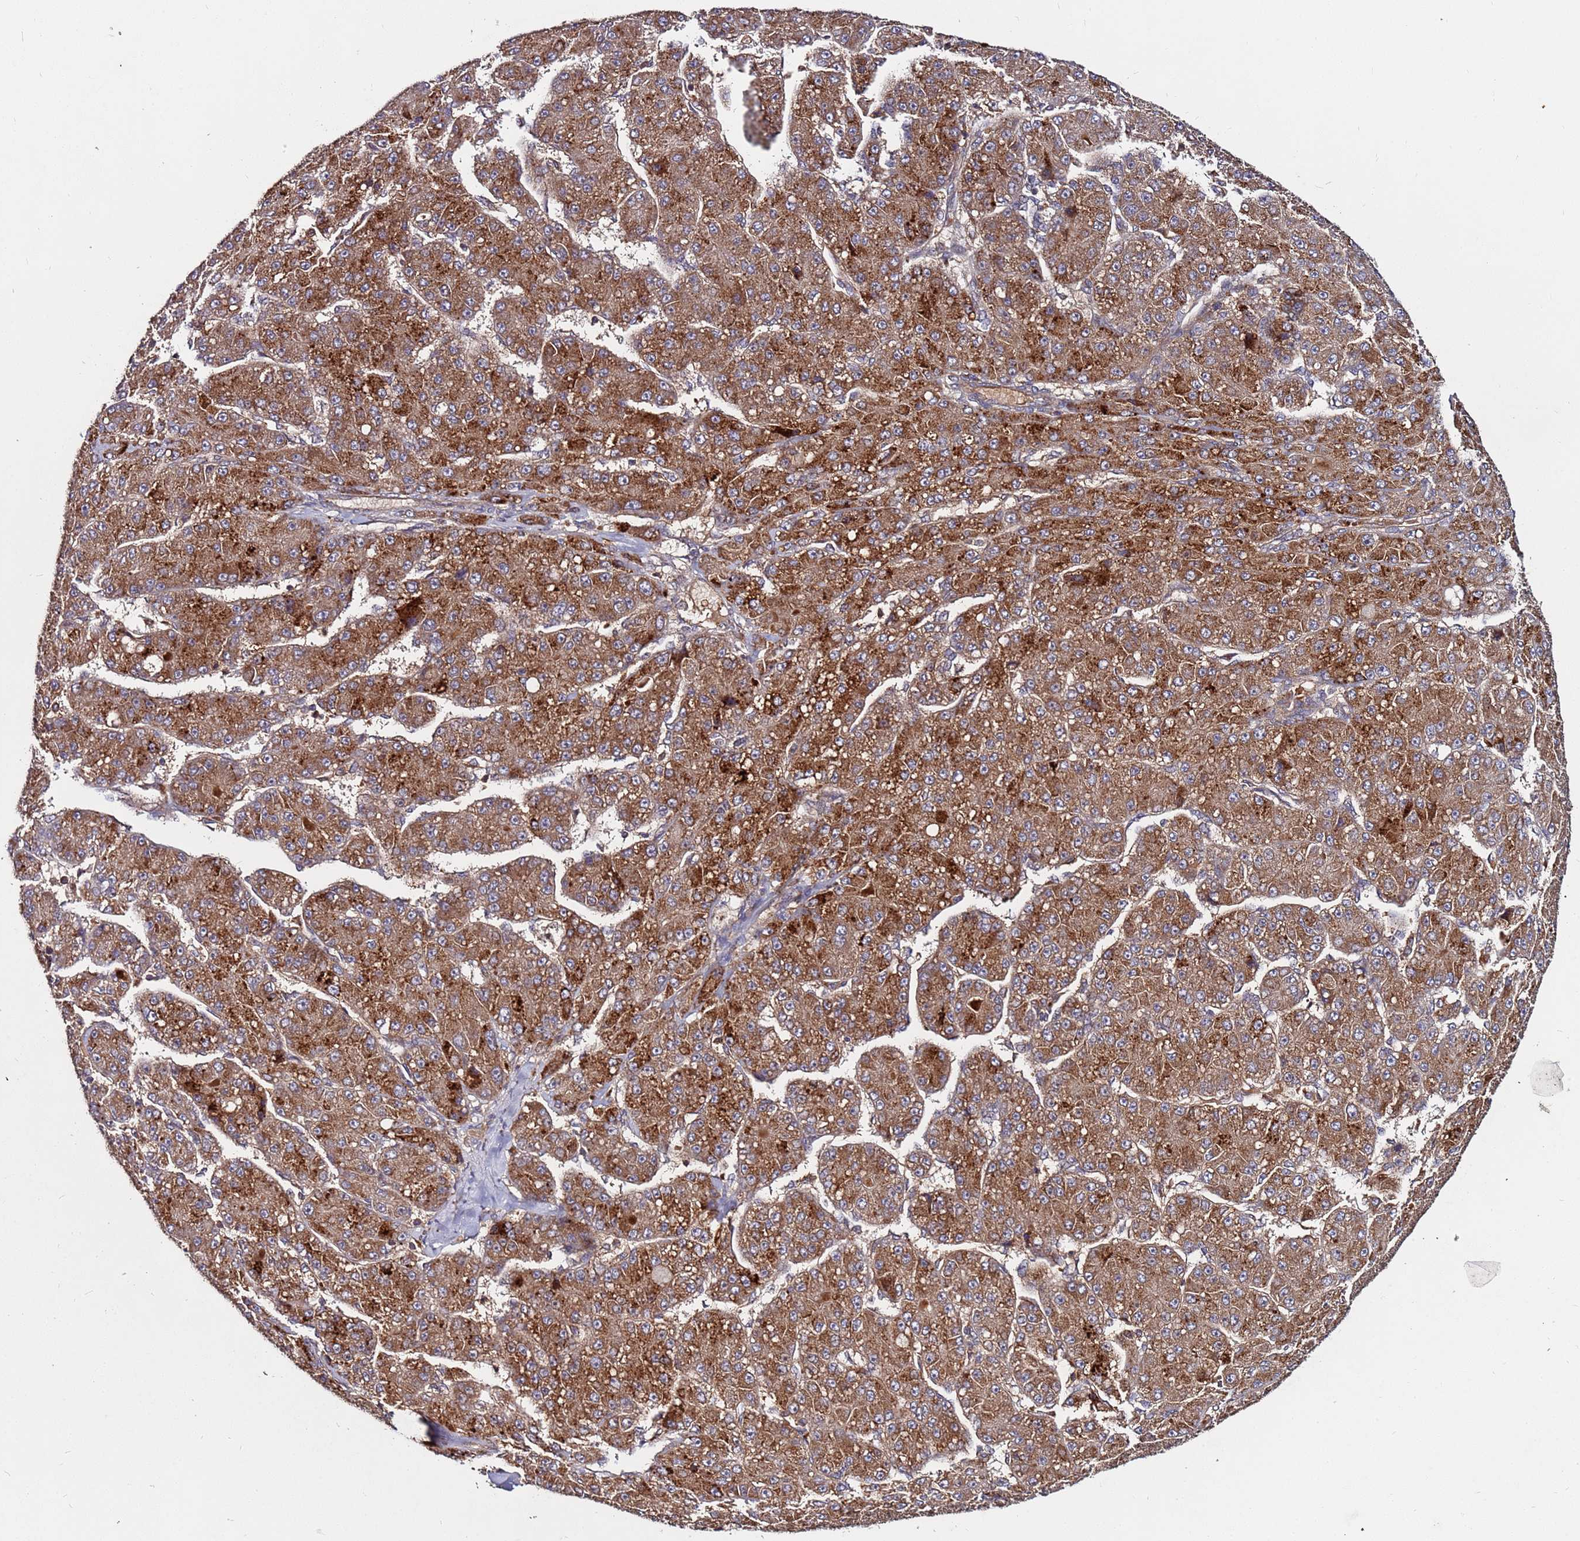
{"staining": {"intensity": "strong", "quantity": ">75%", "location": "cytoplasmic/membranous"}, "tissue": "liver cancer", "cell_type": "Tumor cells", "image_type": "cancer", "snomed": [{"axis": "morphology", "description": "Carcinoma, Hepatocellular, NOS"}, {"axis": "topography", "description": "Liver"}], "caption": "IHC of liver cancer shows high levels of strong cytoplasmic/membranous expression in approximately >75% of tumor cells.", "gene": "RPS15A", "patient": {"sex": "male", "age": 67}}